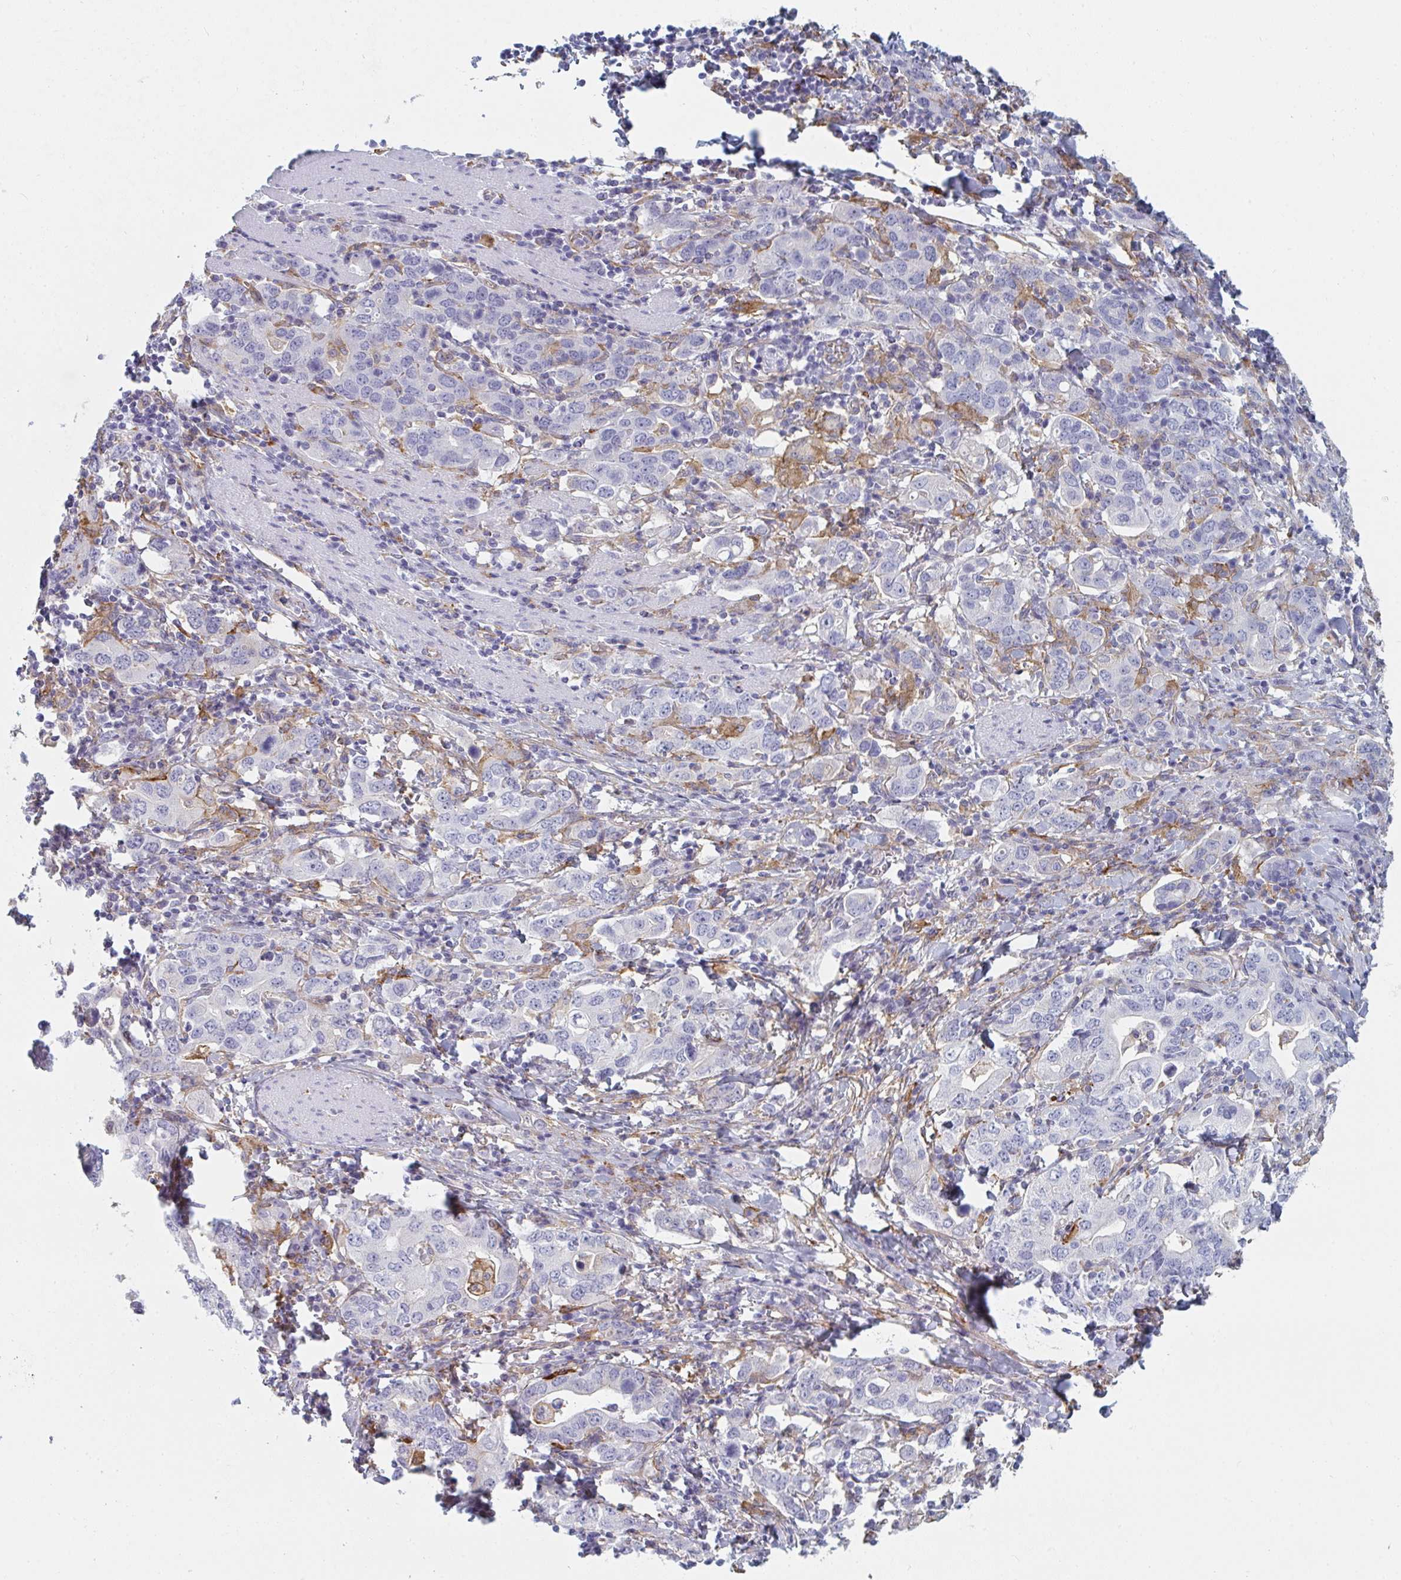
{"staining": {"intensity": "negative", "quantity": "none", "location": "none"}, "tissue": "stomach cancer", "cell_type": "Tumor cells", "image_type": "cancer", "snomed": [{"axis": "morphology", "description": "Adenocarcinoma, NOS"}, {"axis": "topography", "description": "Stomach, upper"}, {"axis": "topography", "description": "Stomach"}], "caption": "The IHC micrograph has no significant staining in tumor cells of adenocarcinoma (stomach) tissue.", "gene": "DAB2", "patient": {"sex": "male", "age": 62}}